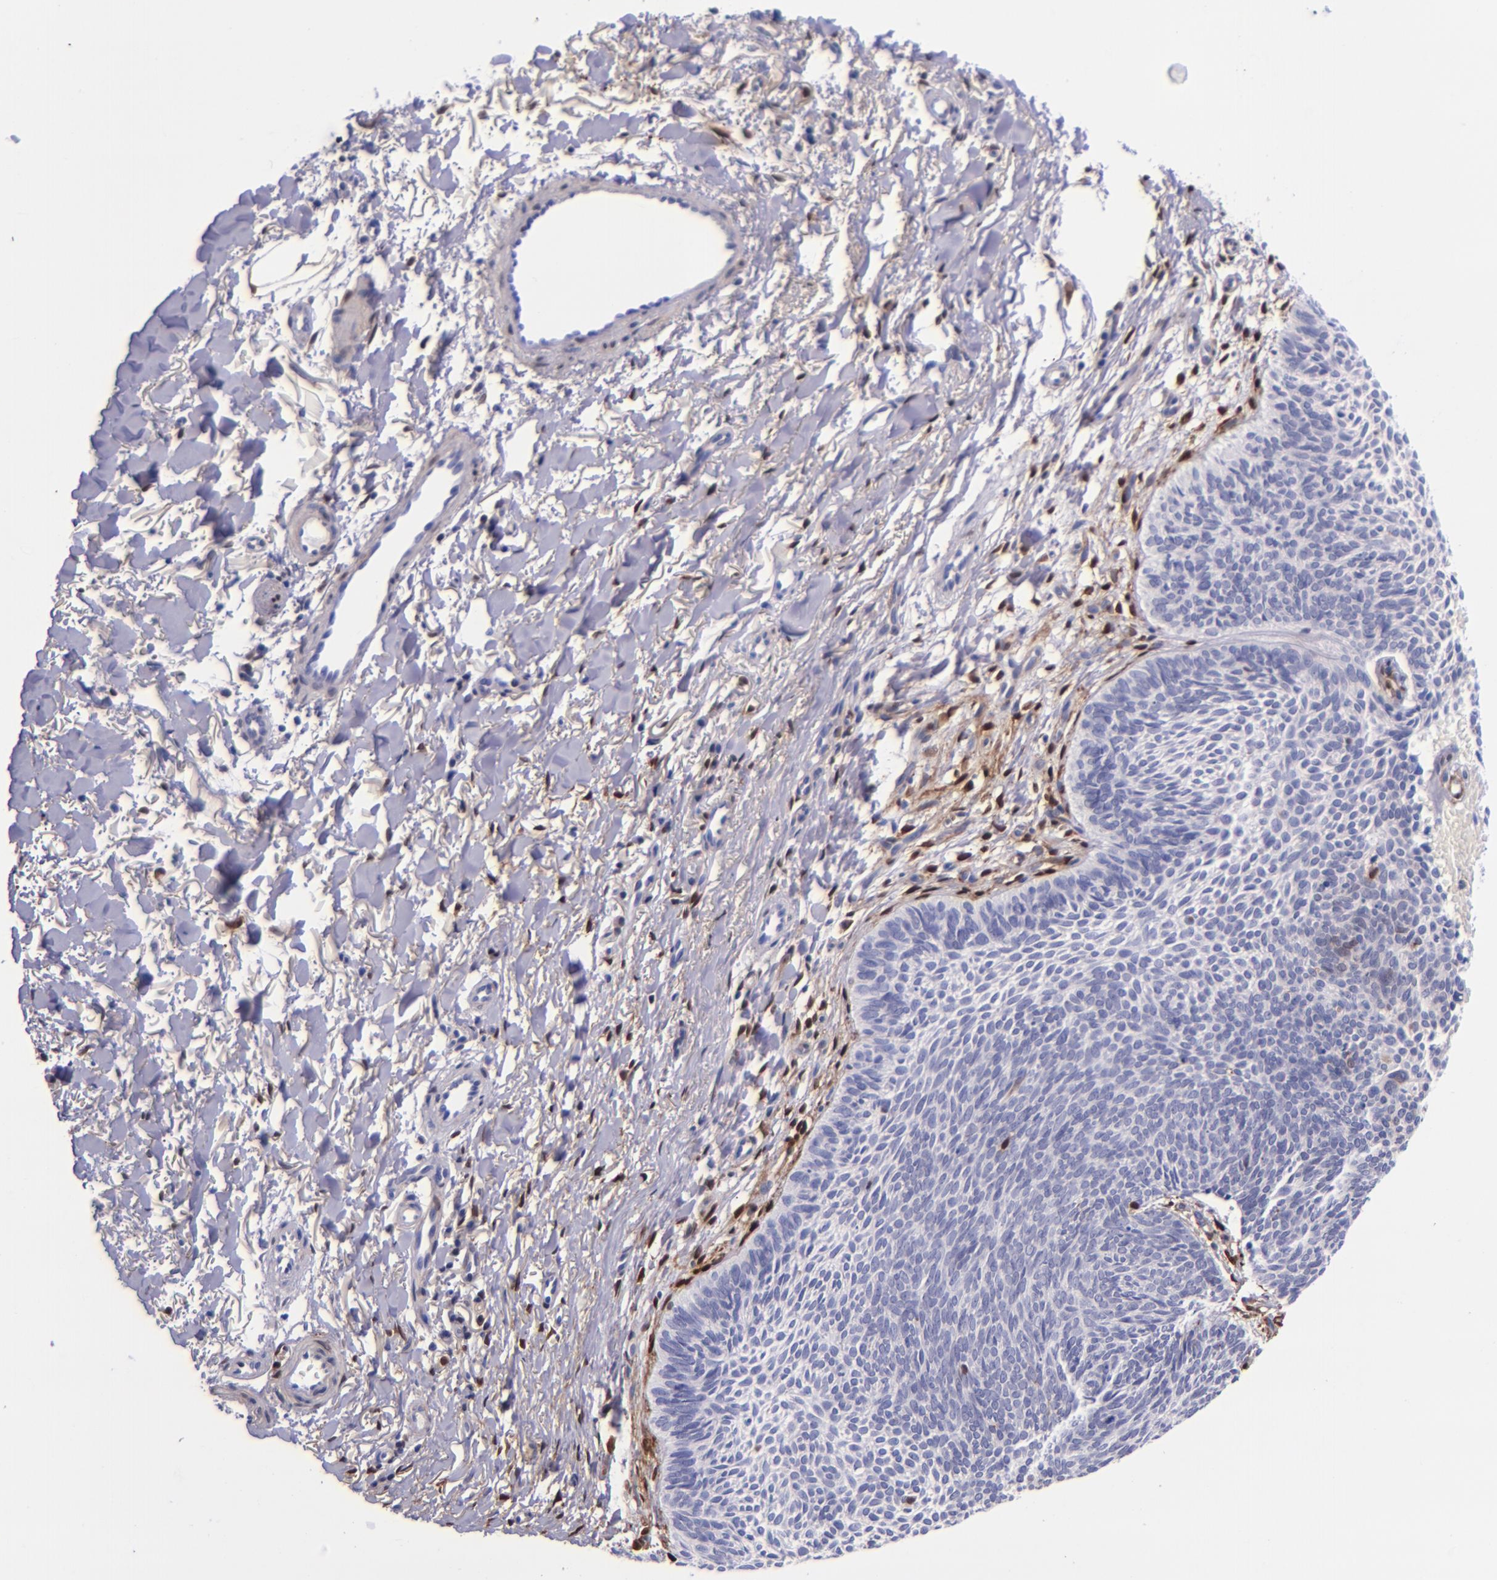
{"staining": {"intensity": "negative", "quantity": "none", "location": "none"}, "tissue": "skin cancer", "cell_type": "Tumor cells", "image_type": "cancer", "snomed": [{"axis": "morphology", "description": "Basal cell carcinoma"}, {"axis": "topography", "description": "Skin"}], "caption": "Skin cancer was stained to show a protein in brown. There is no significant positivity in tumor cells.", "gene": "LGALS1", "patient": {"sex": "male", "age": 84}}